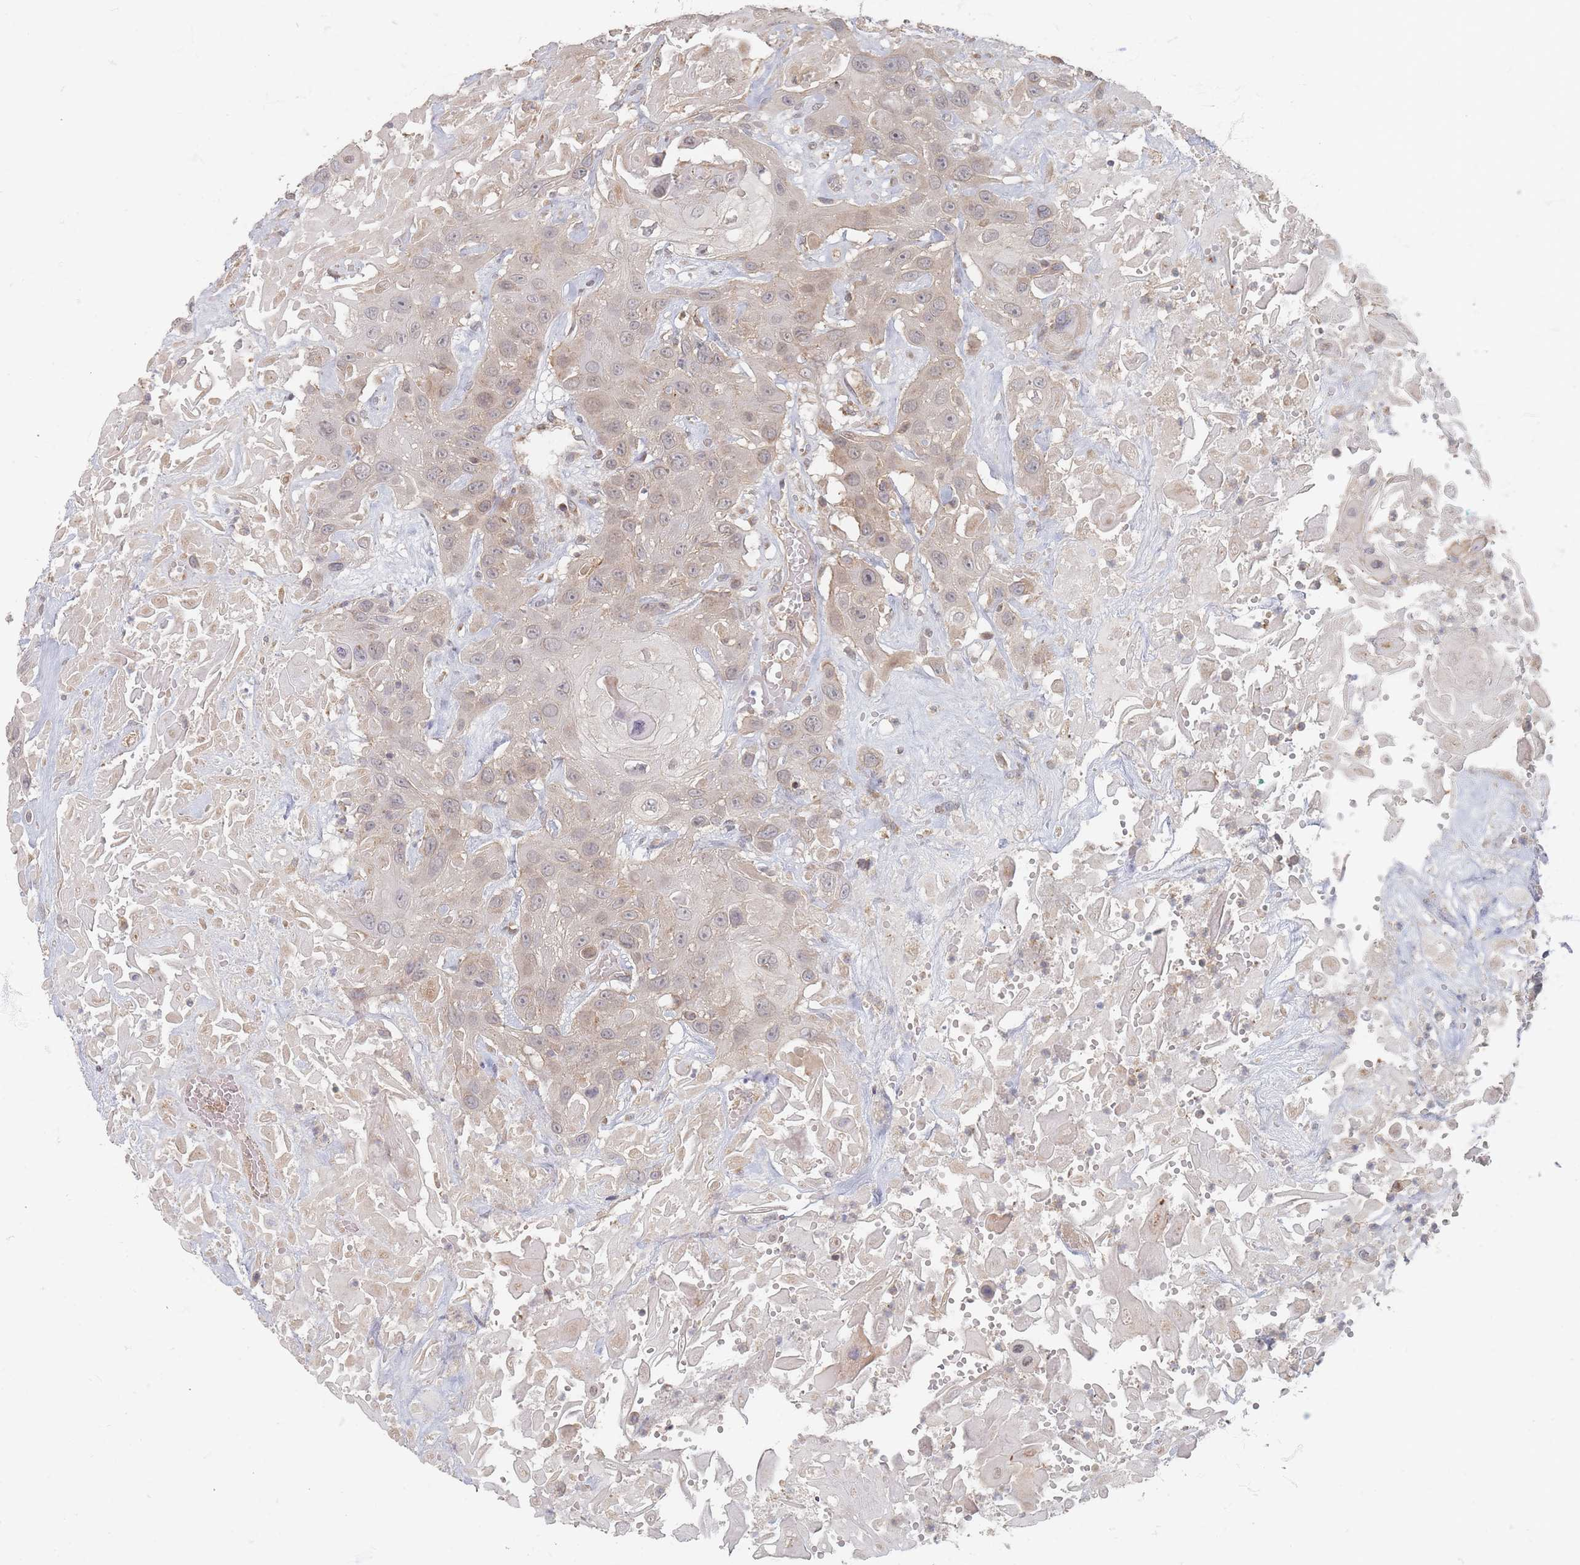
{"staining": {"intensity": "negative", "quantity": "none", "location": "none"}, "tissue": "head and neck cancer", "cell_type": "Tumor cells", "image_type": "cancer", "snomed": [{"axis": "morphology", "description": "Squamous cell carcinoma, NOS"}, {"axis": "topography", "description": "Head-Neck"}], "caption": "Immunohistochemistry of head and neck cancer (squamous cell carcinoma) reveals no expression in tumor cells.", "gene": "GLE1", "patient": {"sex": "male", "age": 81}}